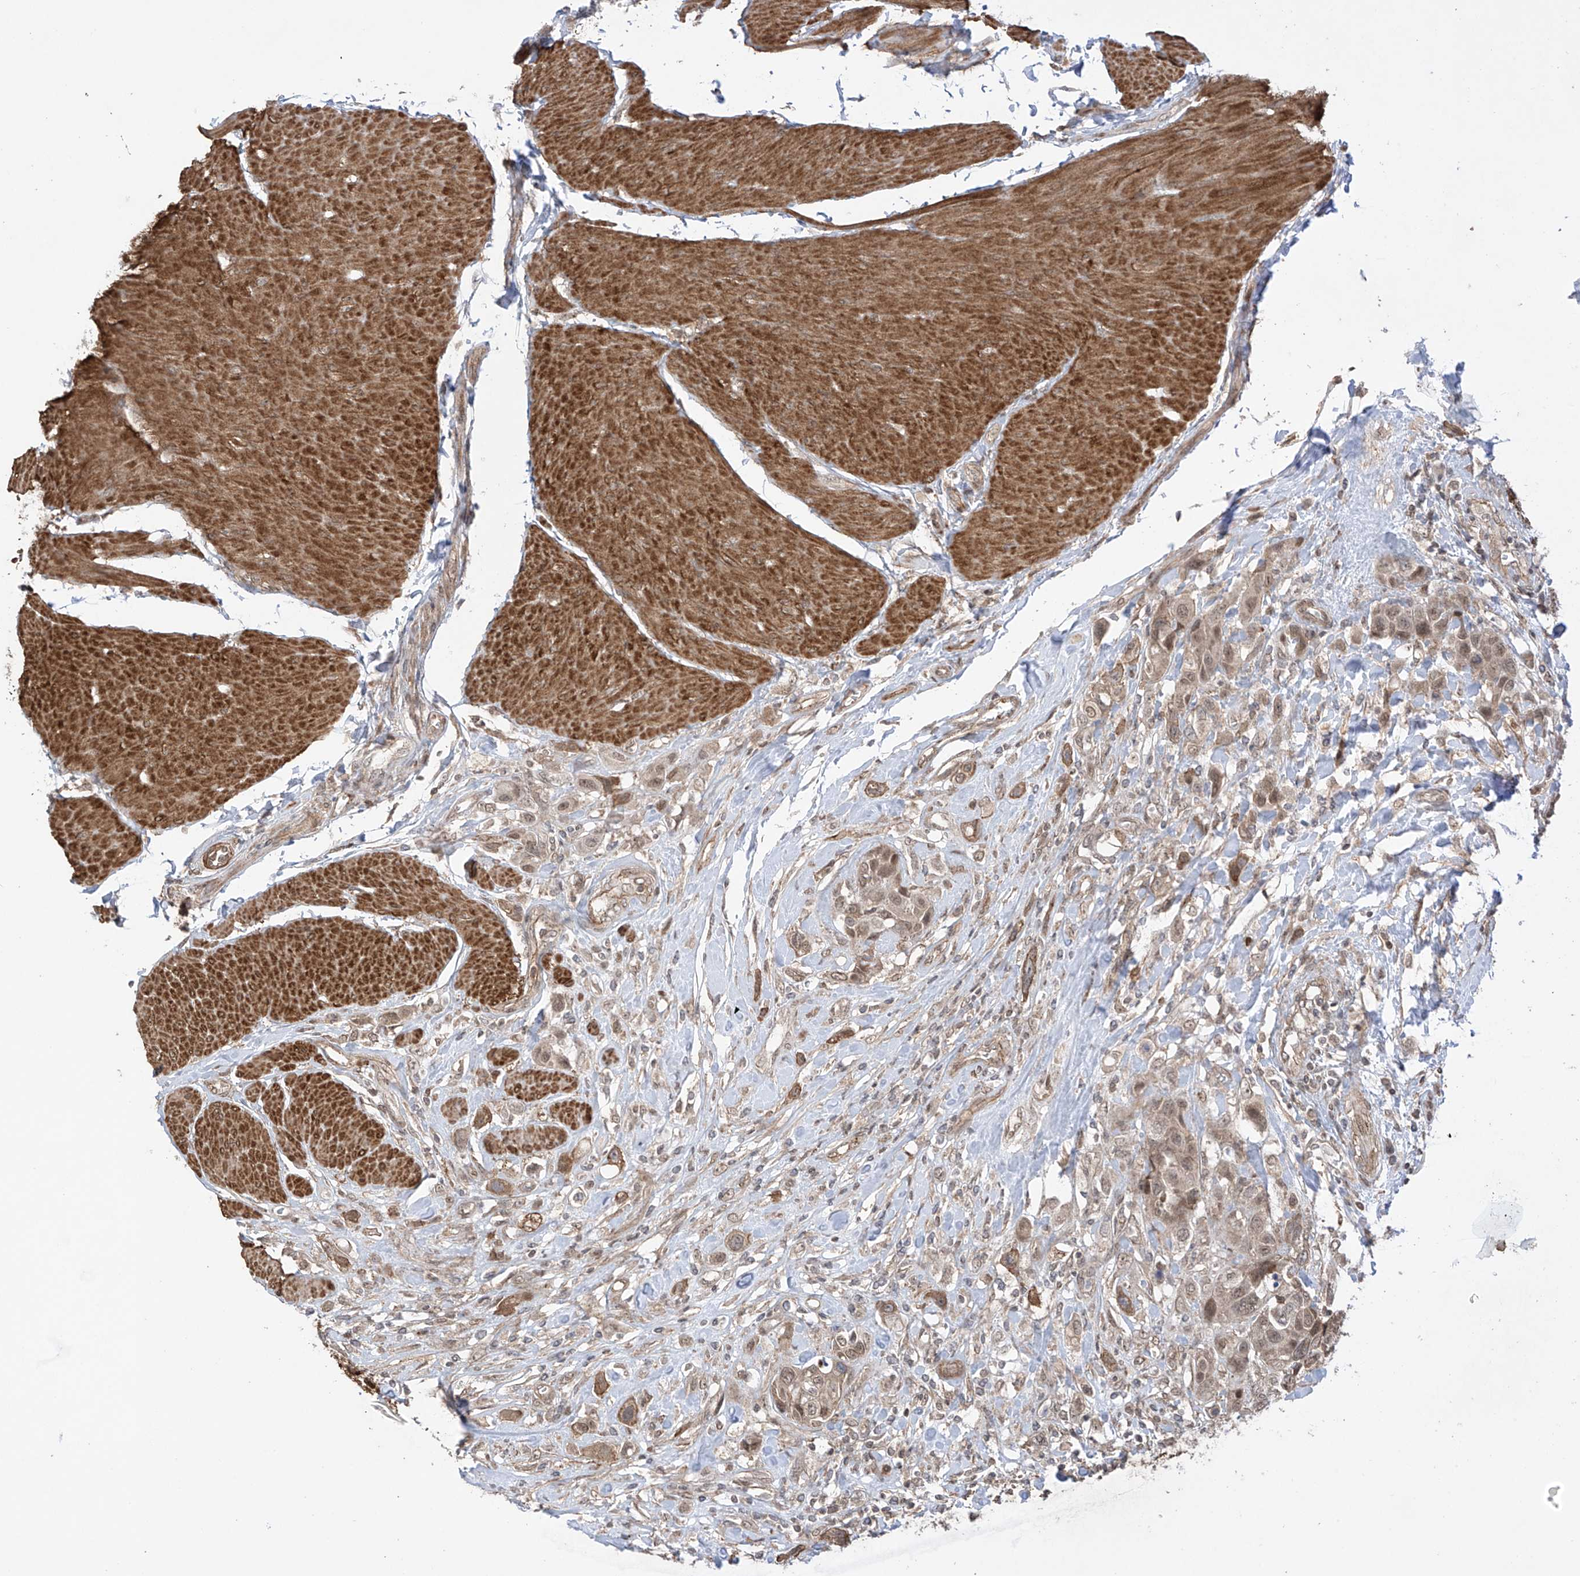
{"staining": {"intensity": "weak", "quantity": ">75%", "location": "cytoplasmic/membranous,nuclear"}, "tissue": "urothelial cancer", "cell_type": "Tumor cells", "image_type": "cancer", "snomed": [{"axis": "morphology", "description": "Urothelial carcinoma, High grade"}, {"axis": "topography", "description": "Urinary bladder"}], "caption": "This photomicrograph reveals urothelial cancer stained with IHC to label a protein in brown. The cytoplasmic/membranous and nuclear of tumor cells show weak positivity for the protein. Nuclei are counter-stained blue.", "gene": "ABCD1", "patient": {"sex": "male", "age": 50}}